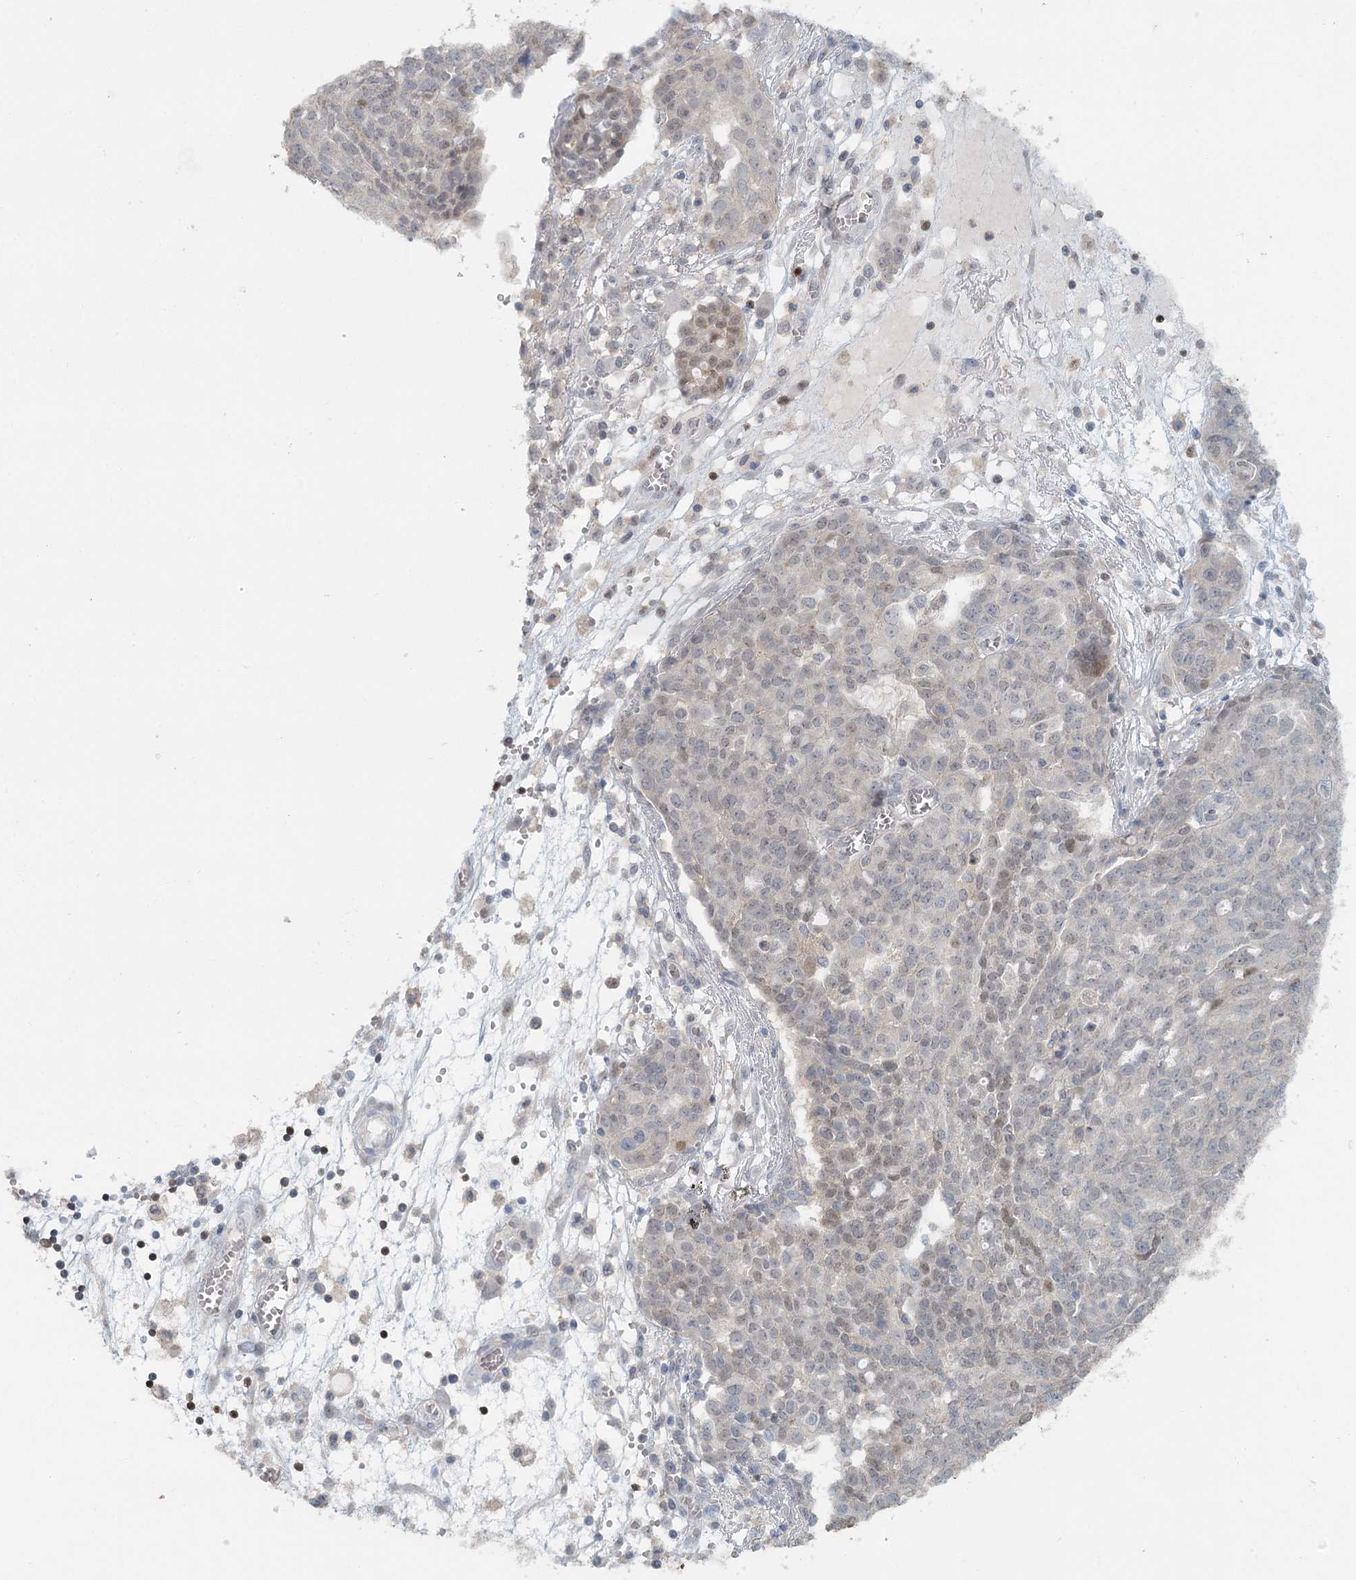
{"staining": {"intensity": "weak", "quantity": "<25%", "location": "nuclear"}, "tissue": "ovarian cancer", "cell_type": "Tumor cells", "image_type": "cancer", "snomed": [{"axis": "morphology", "description": "Cystadenocarcinoma, serous, NOS"}, {"axis": "topography", "description": "Soft tissue"}, {"axis": "topography", "description": "Ovary"}], "caption": "The IHC image has no significant staining in tumor cells of ovarian cancer tissue. (Brightfield microscopy of DAB (3,3'-diaminobenzidine) IHC at high magnification).", "gene": "ADK", "patient": {"sex": "female", "age": 57}}